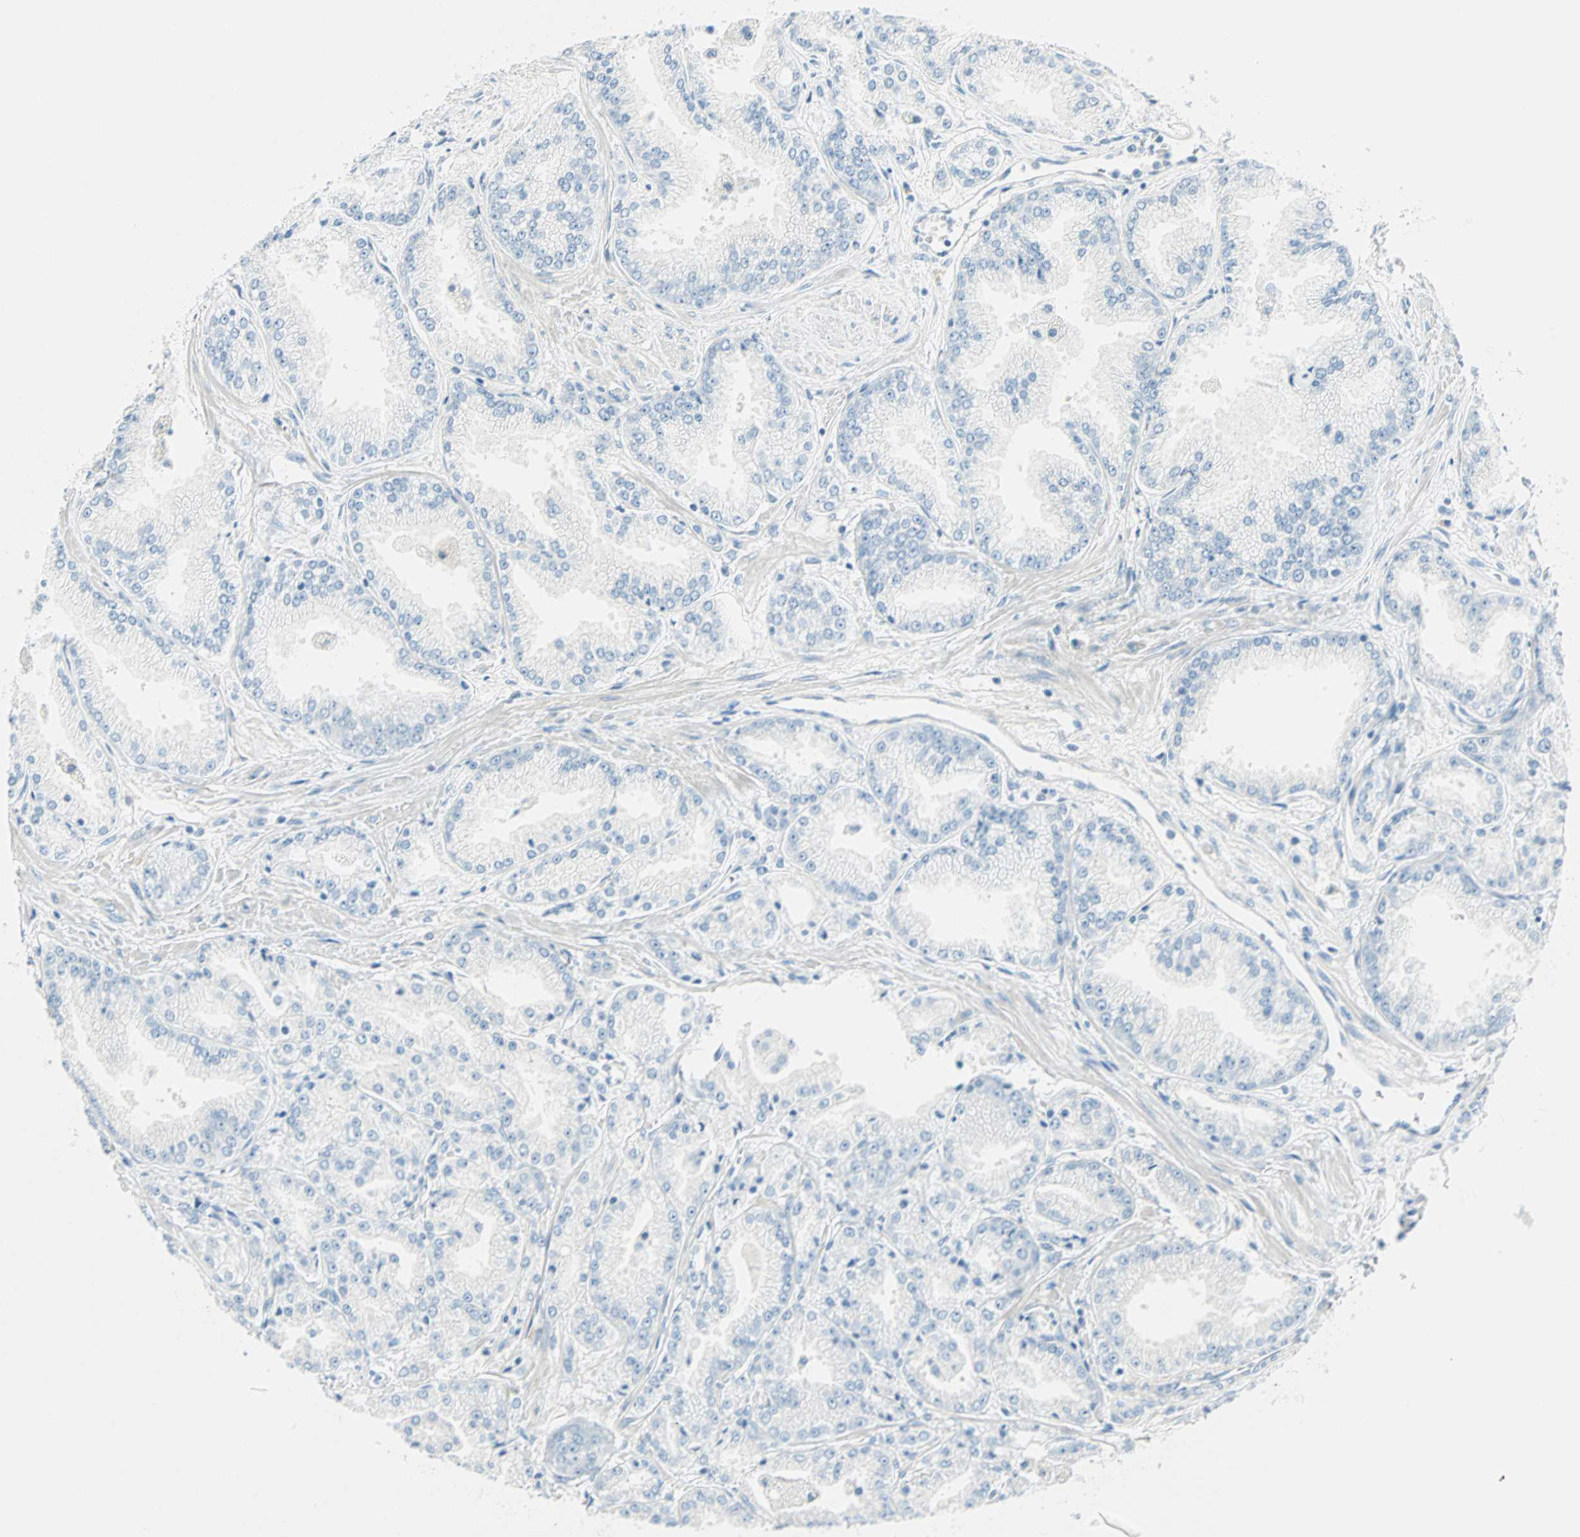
{"staining": {"intensity": "negative", "quantity": "none", "location": "none"}, "tissue": "prostate cancer", "cell_type": "Tumor cells", "image_type": "cancer", "snomed": [{"axis": "morphology", "description": "Adenocarcinoma, High grade"}, {"axis": "topography", "description": "Prostate"}], "caption": "Immunohistochemistry (IHC) of prostate high-grade adenocarcinoma reveals no expression in tumor cells.", "gene": "SULT1C2", "patient": {"sex": "male", "age": 61}}